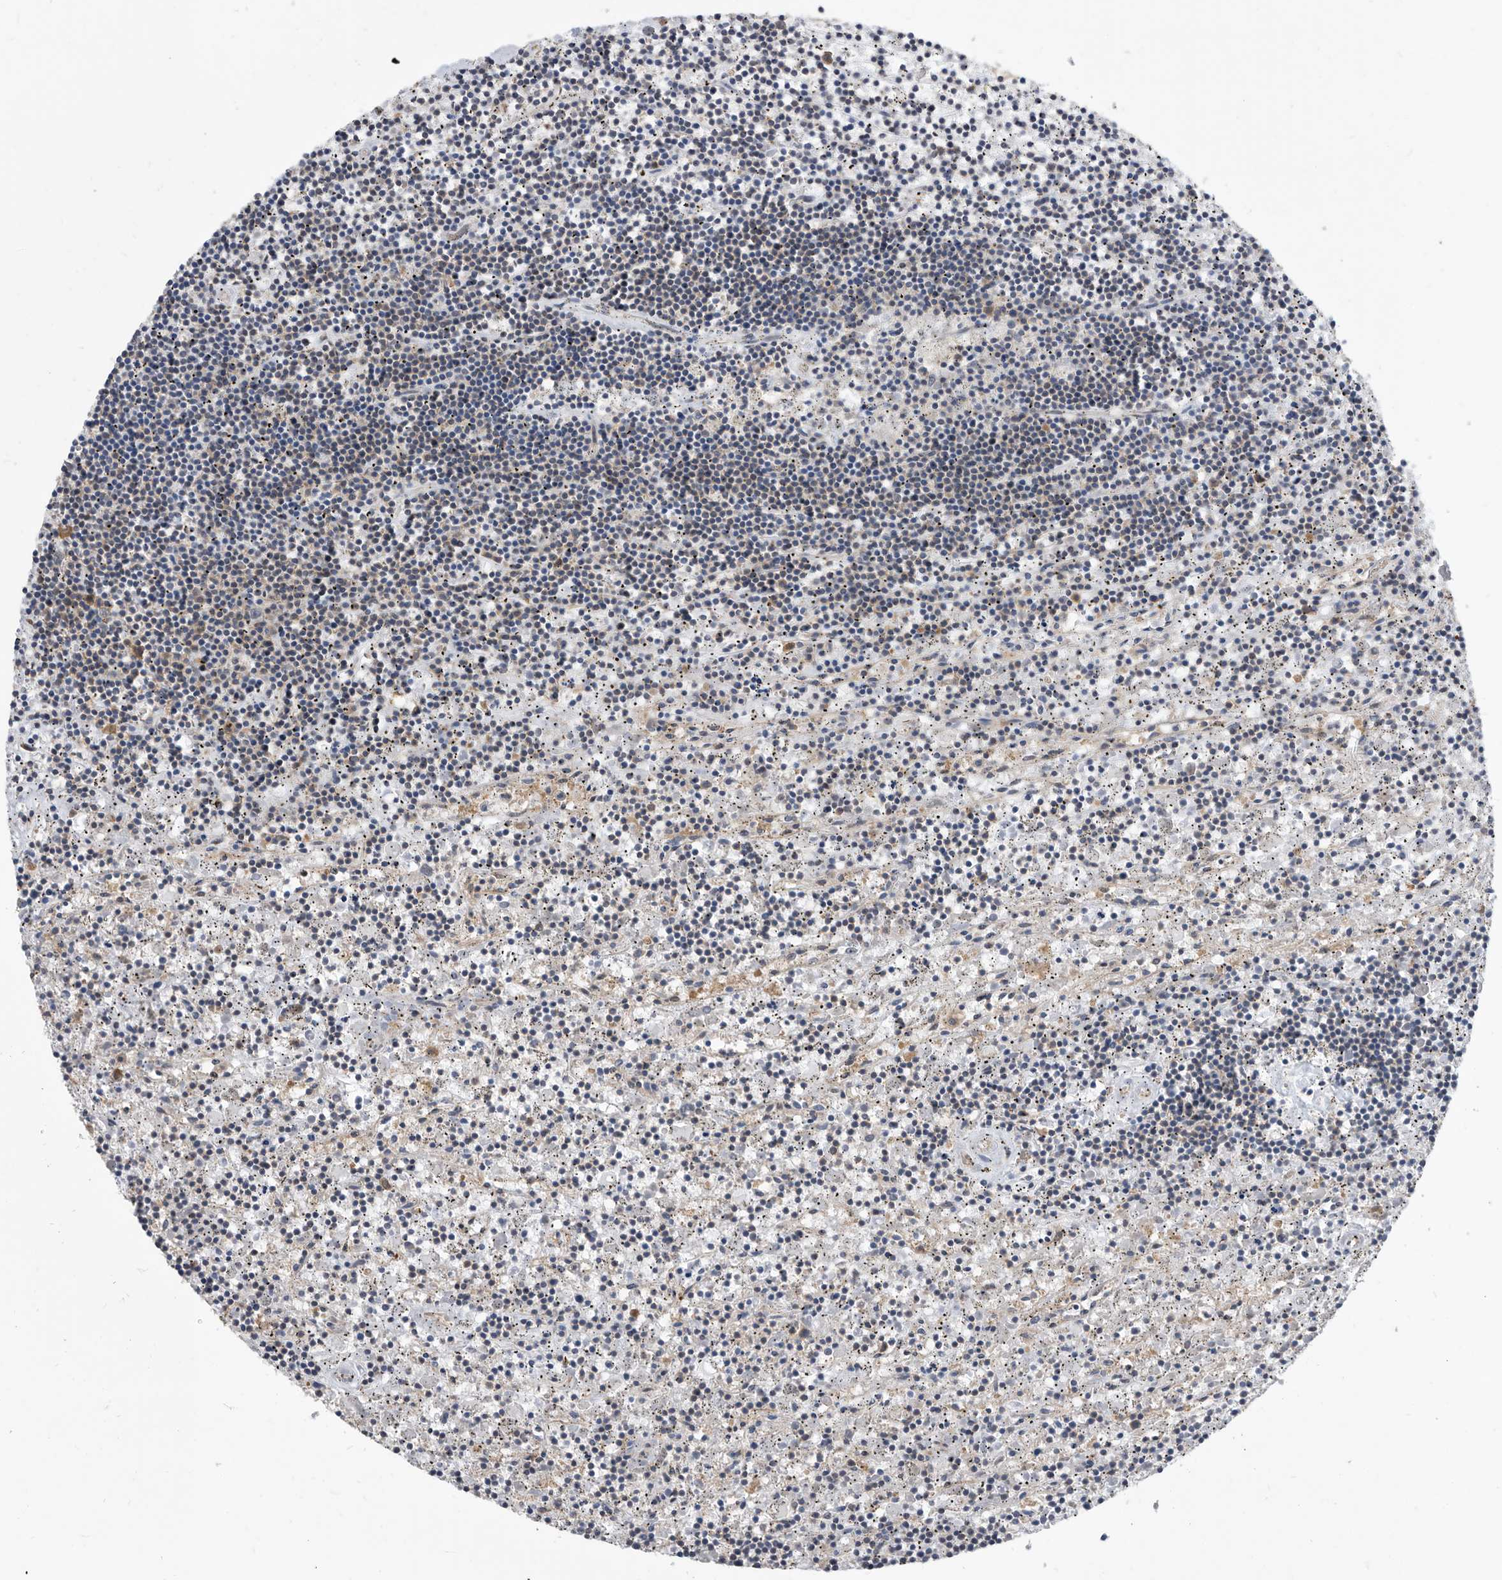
{"staining": {"intensity": "weak", "quantity": "<25%", "location": "cytoplasmic/membranous"}, "tissue": "lymphoma", "cell_type": "Tumor cells", "image_type": "cancer", "snomed": [{"axis": "morphology", "description": "Malignant lymphoma, non-Hodgkin's type, Low grade"}, {"axis": "topography", "description": "Spleen"}], "caption": "Immunohistochemistry micrograph of human lymphoma stained for a protein (brown), which shows no positivity in tumor cells.", "gene": "CCT4", "patient": {"sex": "male", "age": 76}}